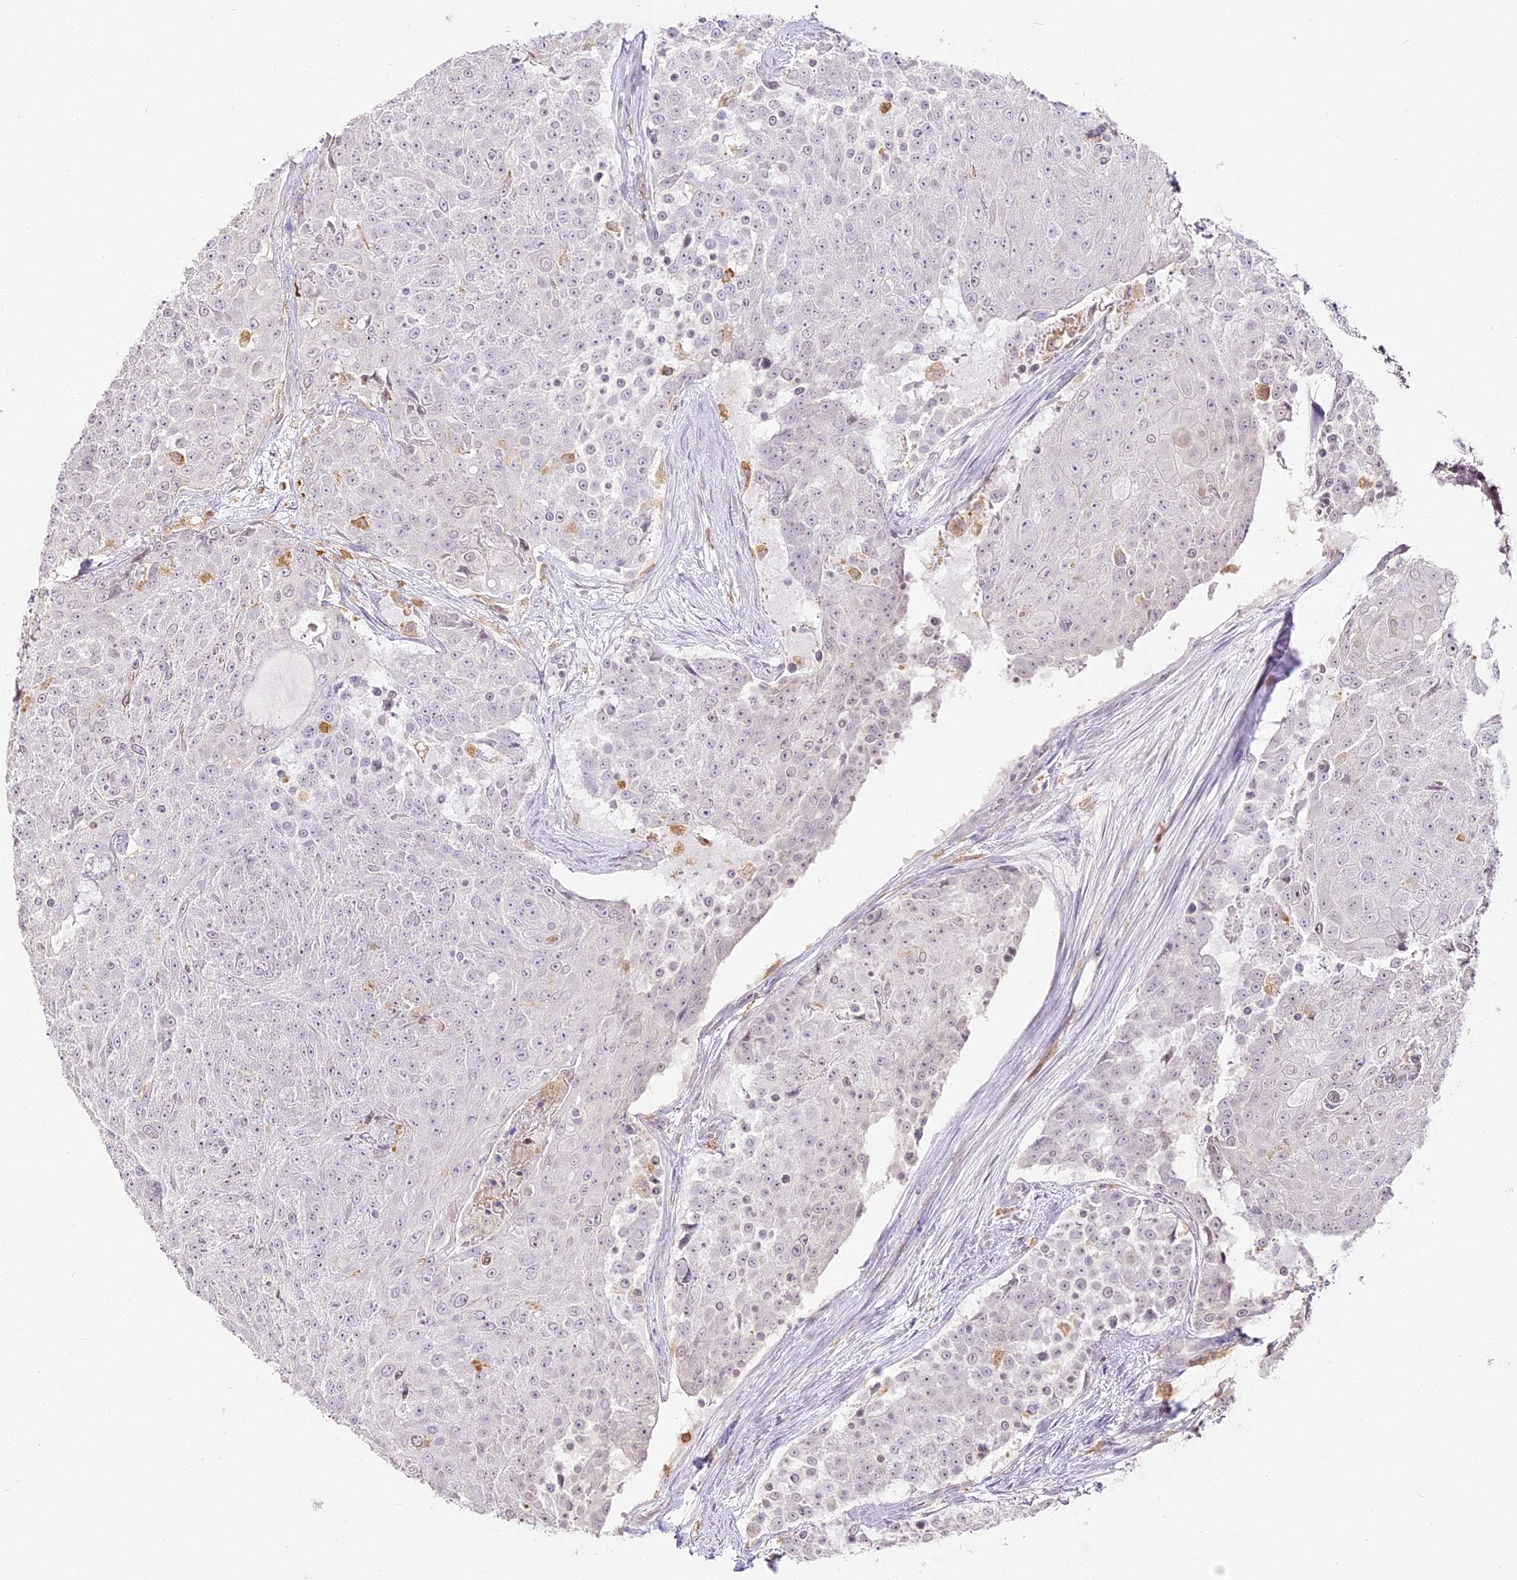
{"staining": {"intensity": "negative", "quantity": "none", "location": "none"}, "tissue": "urothelial cancer", "cell_type": "Tumor cells", "image_type": "cancer", "snomed": [{"axis": "morphology", "description": "Urothelial carcinoma, High grade"}, {"axis": "topography", "description": "Urinary bladder"}], "caption": "An immunohistochemistry micrograph of urothelial carcinoma (high-grade) is shown. There is no staining in tumor cells of urothelial carcinoma (high-grade). The staining is performed using DAB brown chromogen with nuclei counter-stained in using hematoxylin.", "gene": "DOCK2", "patient": {"sex": "female", "age": 63}}